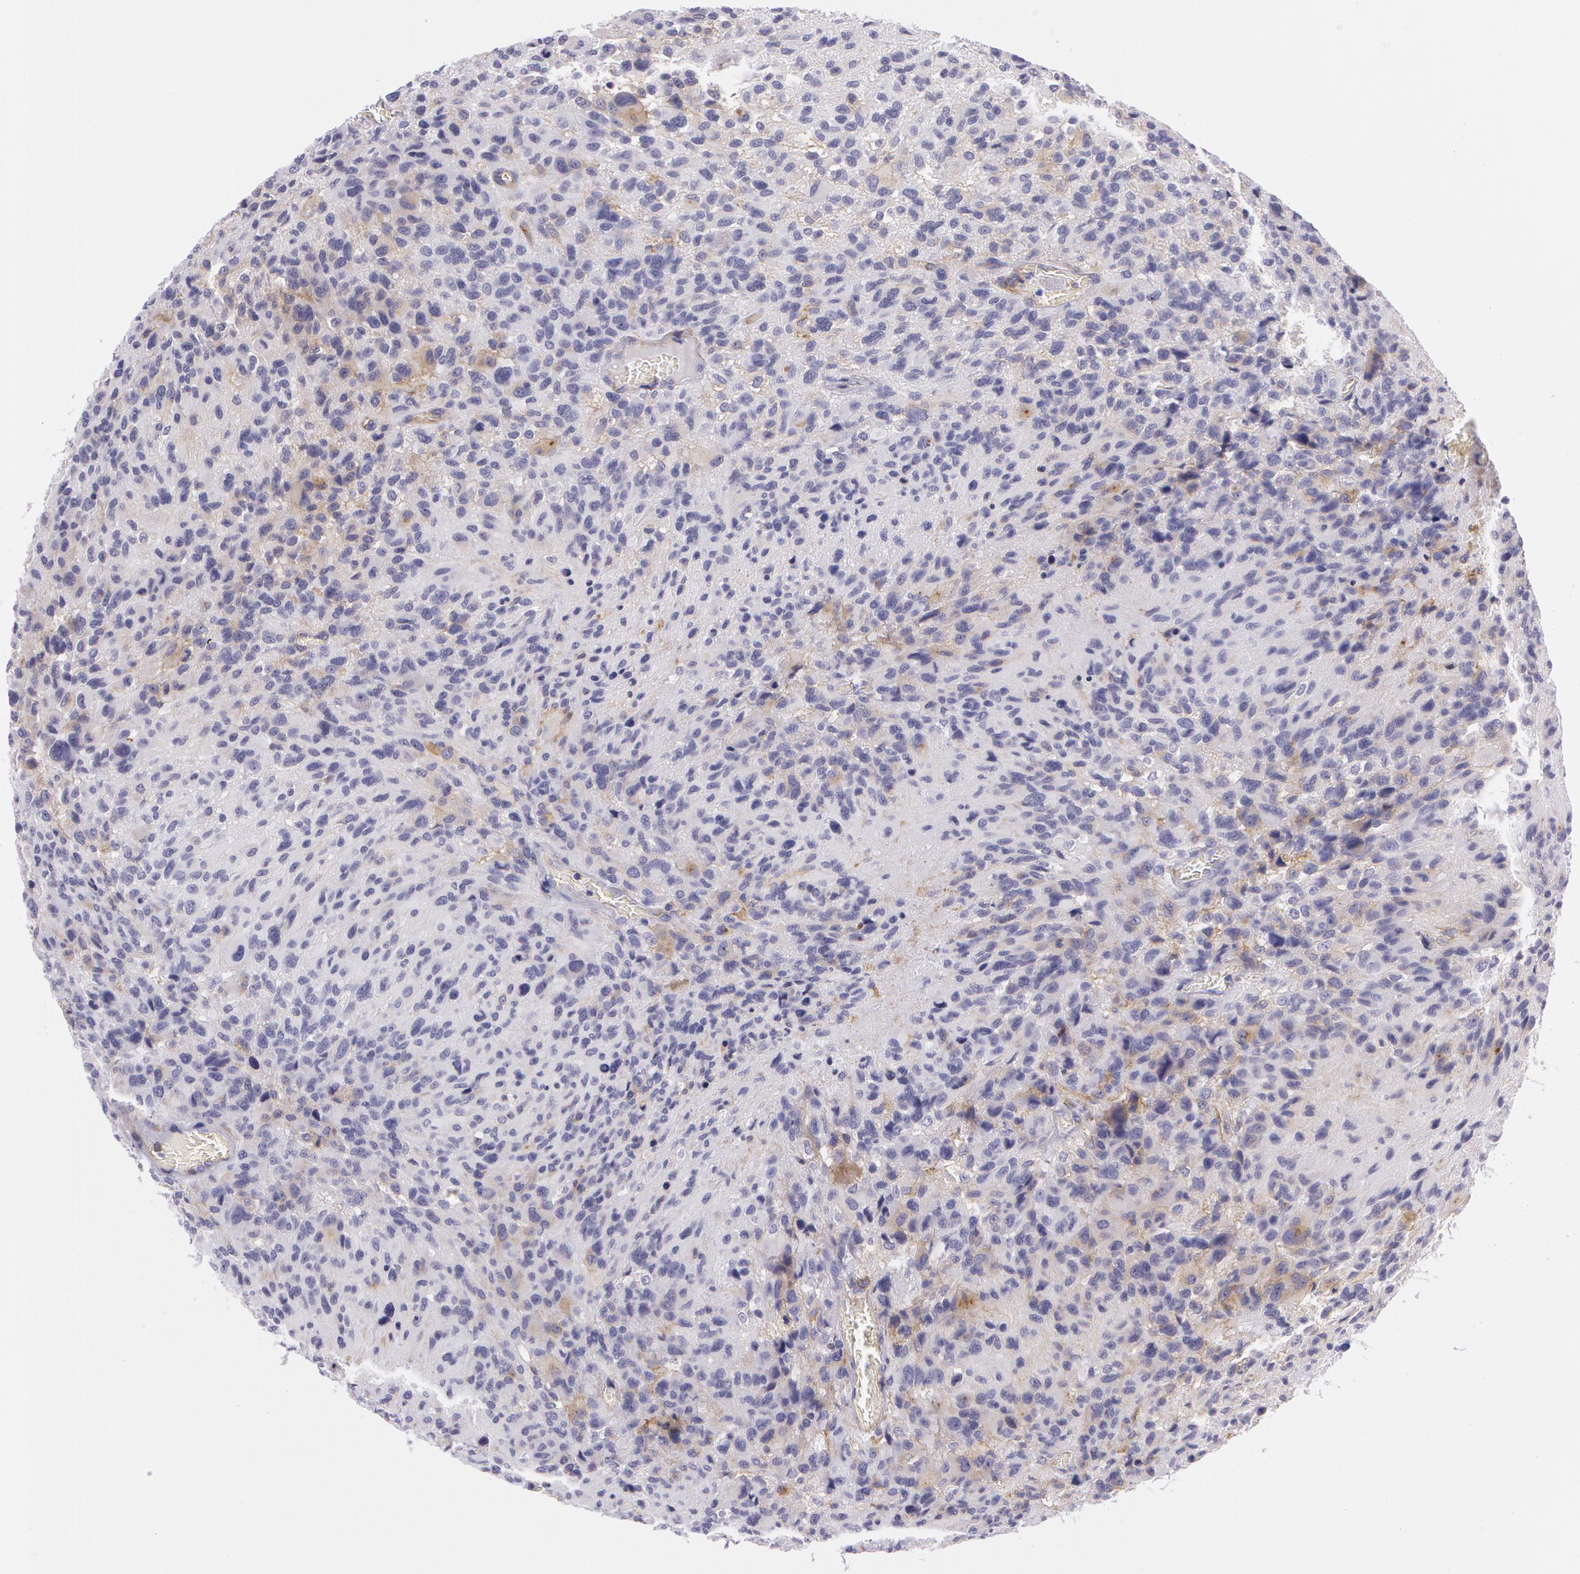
{"staining": {"intensity": "weak", "quantity": "<25%", "location": "cytoplasmic/membranous"}, "tissue": "glioma", "cell_type": "Tumor cells", "image_type": "cancer", "snomed": [{"axis": "morphology", "description": "Glioma, malignant, High grade"}, {"axis": "topography", "description": "Brain"}], "caption": "Tumor cells show no significant expression in glioma.", "gene": "LY75", "patient": {"sex": "male", "age": 69}}